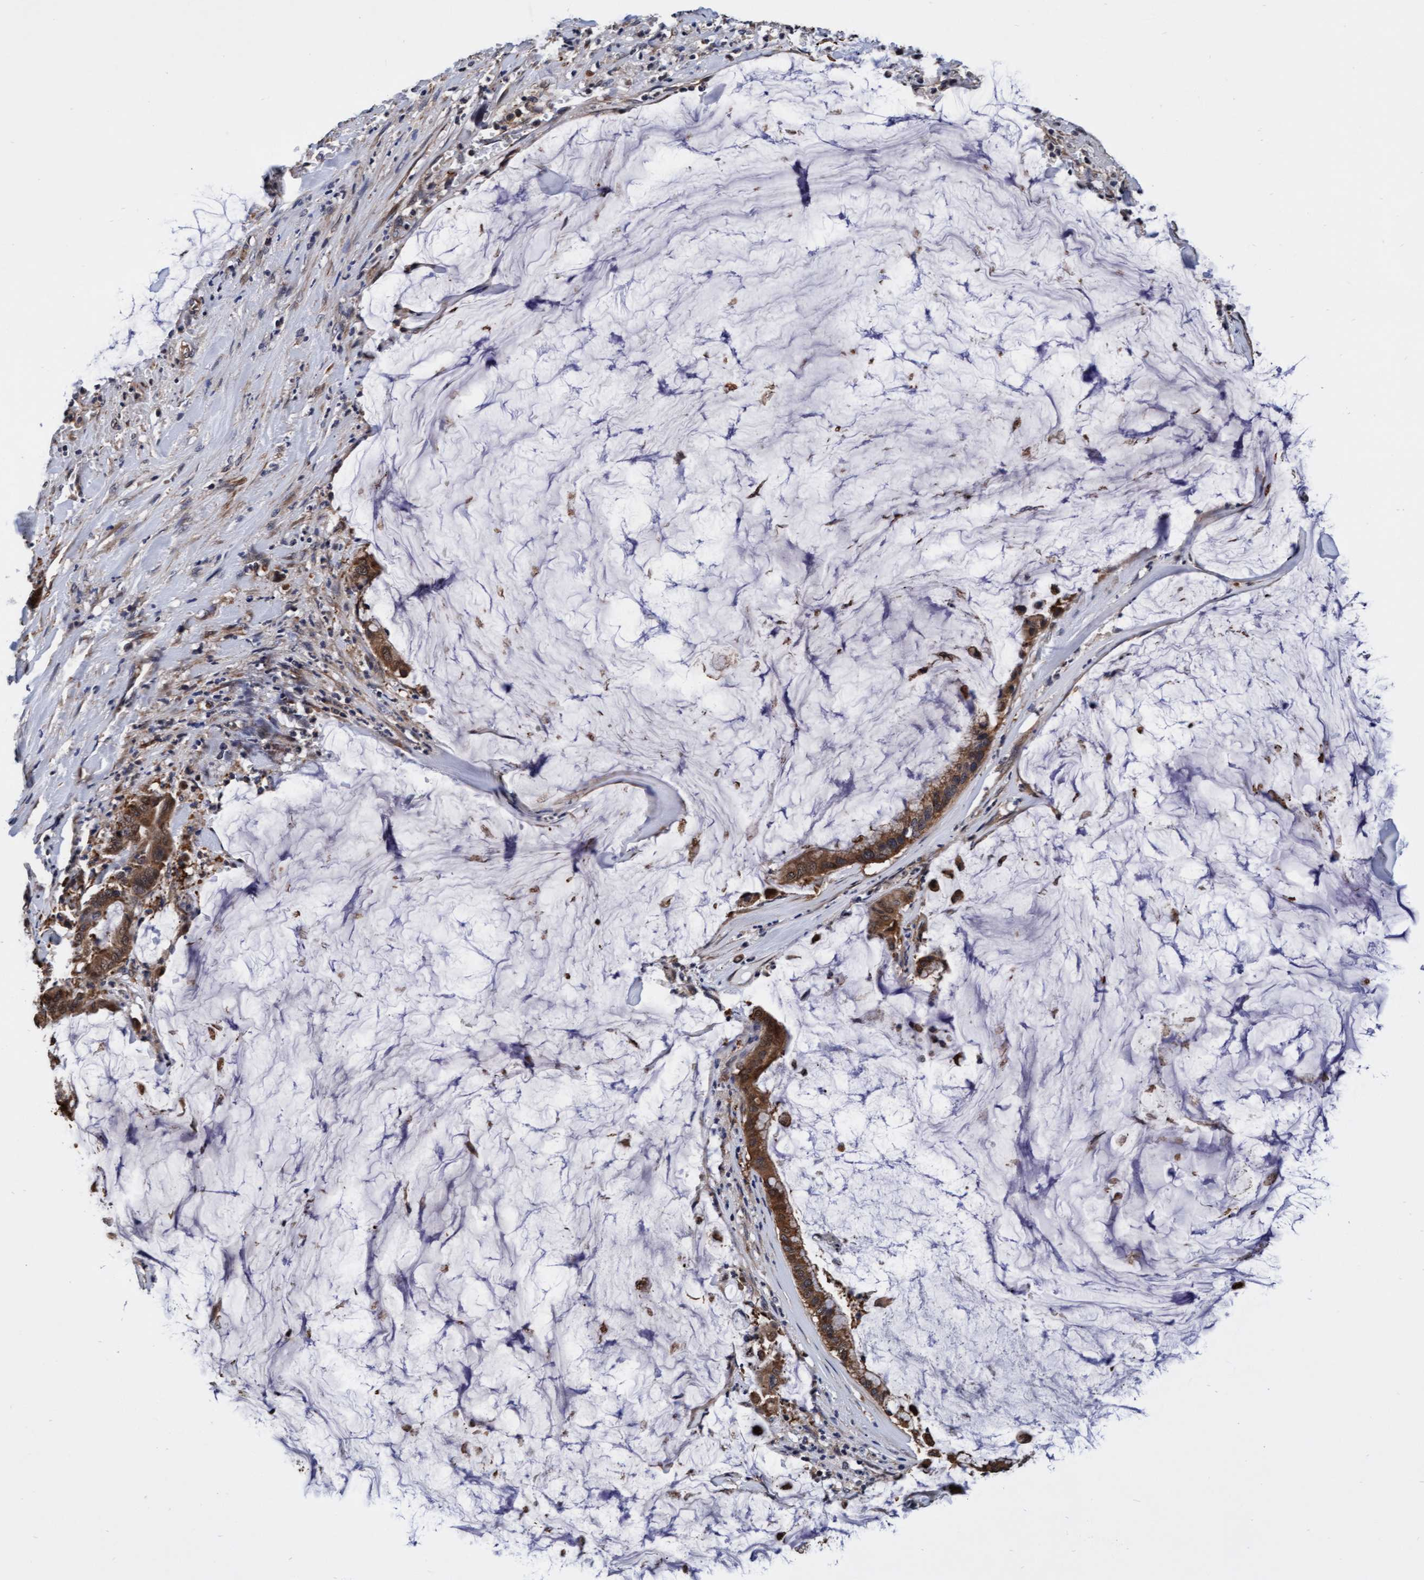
{"staining": {"intensity": "moderate", "quantity": ">75%", "location": "cytoplasmic/membranous"}, "tissue": "pancreatic cancer", "cell_type": "Tumor cells", "image_type": "cancer", "snomed": [{"axis": "morphology", "description": "Adenocarcinoma, NOS"}, {"axis": "topography", "description": "Pancreas"}], "caption": "Pancreatic cancer (adenocarcinoma) stained for a protein (brown) demonstrates moderate cytoplasmic/membranous positive positivity in approximately >75% of tumor cells.", "gene": "EFCAB13", "patient": {"sex": "male", "age": 41}}